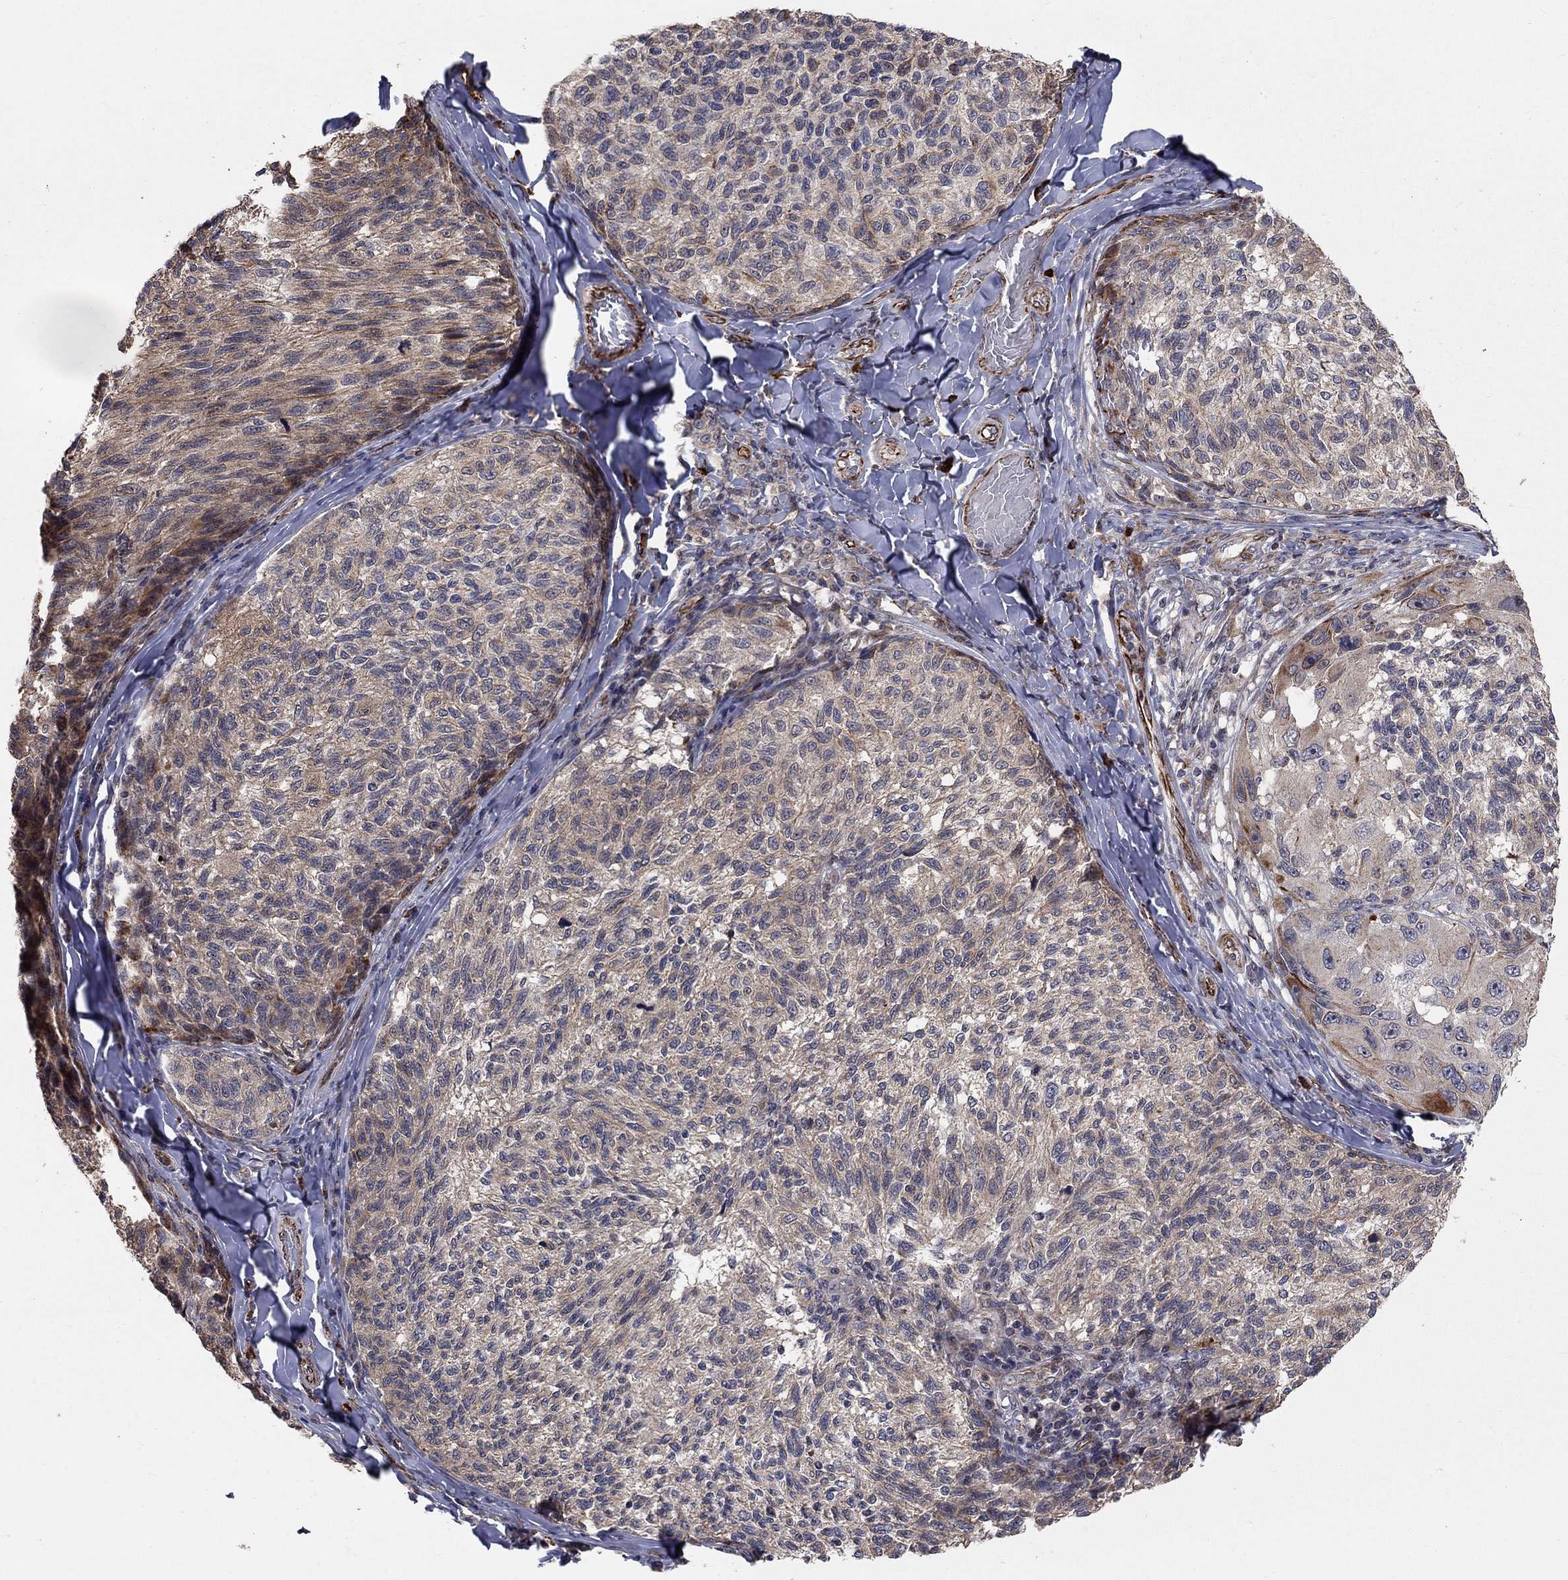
{"staining": {"intensity": "weak", "quantity": ">75%", "location": "cytoplasmic/membranous"}, "tissue": "melanoma", "cell_type": "Tumor cells", "image_type": "cancer", "snomed": [{"axis": "morphology", "description": "Malignant melanoma, NOS"}, {"axis": "topography", "description": "Skin"}], "caption": "Malignant melanoma stained with a protein marker reveals weak staining in tumor cells.", "gene": "MSRA", "patient": {"sex": "female", "age": 73}}